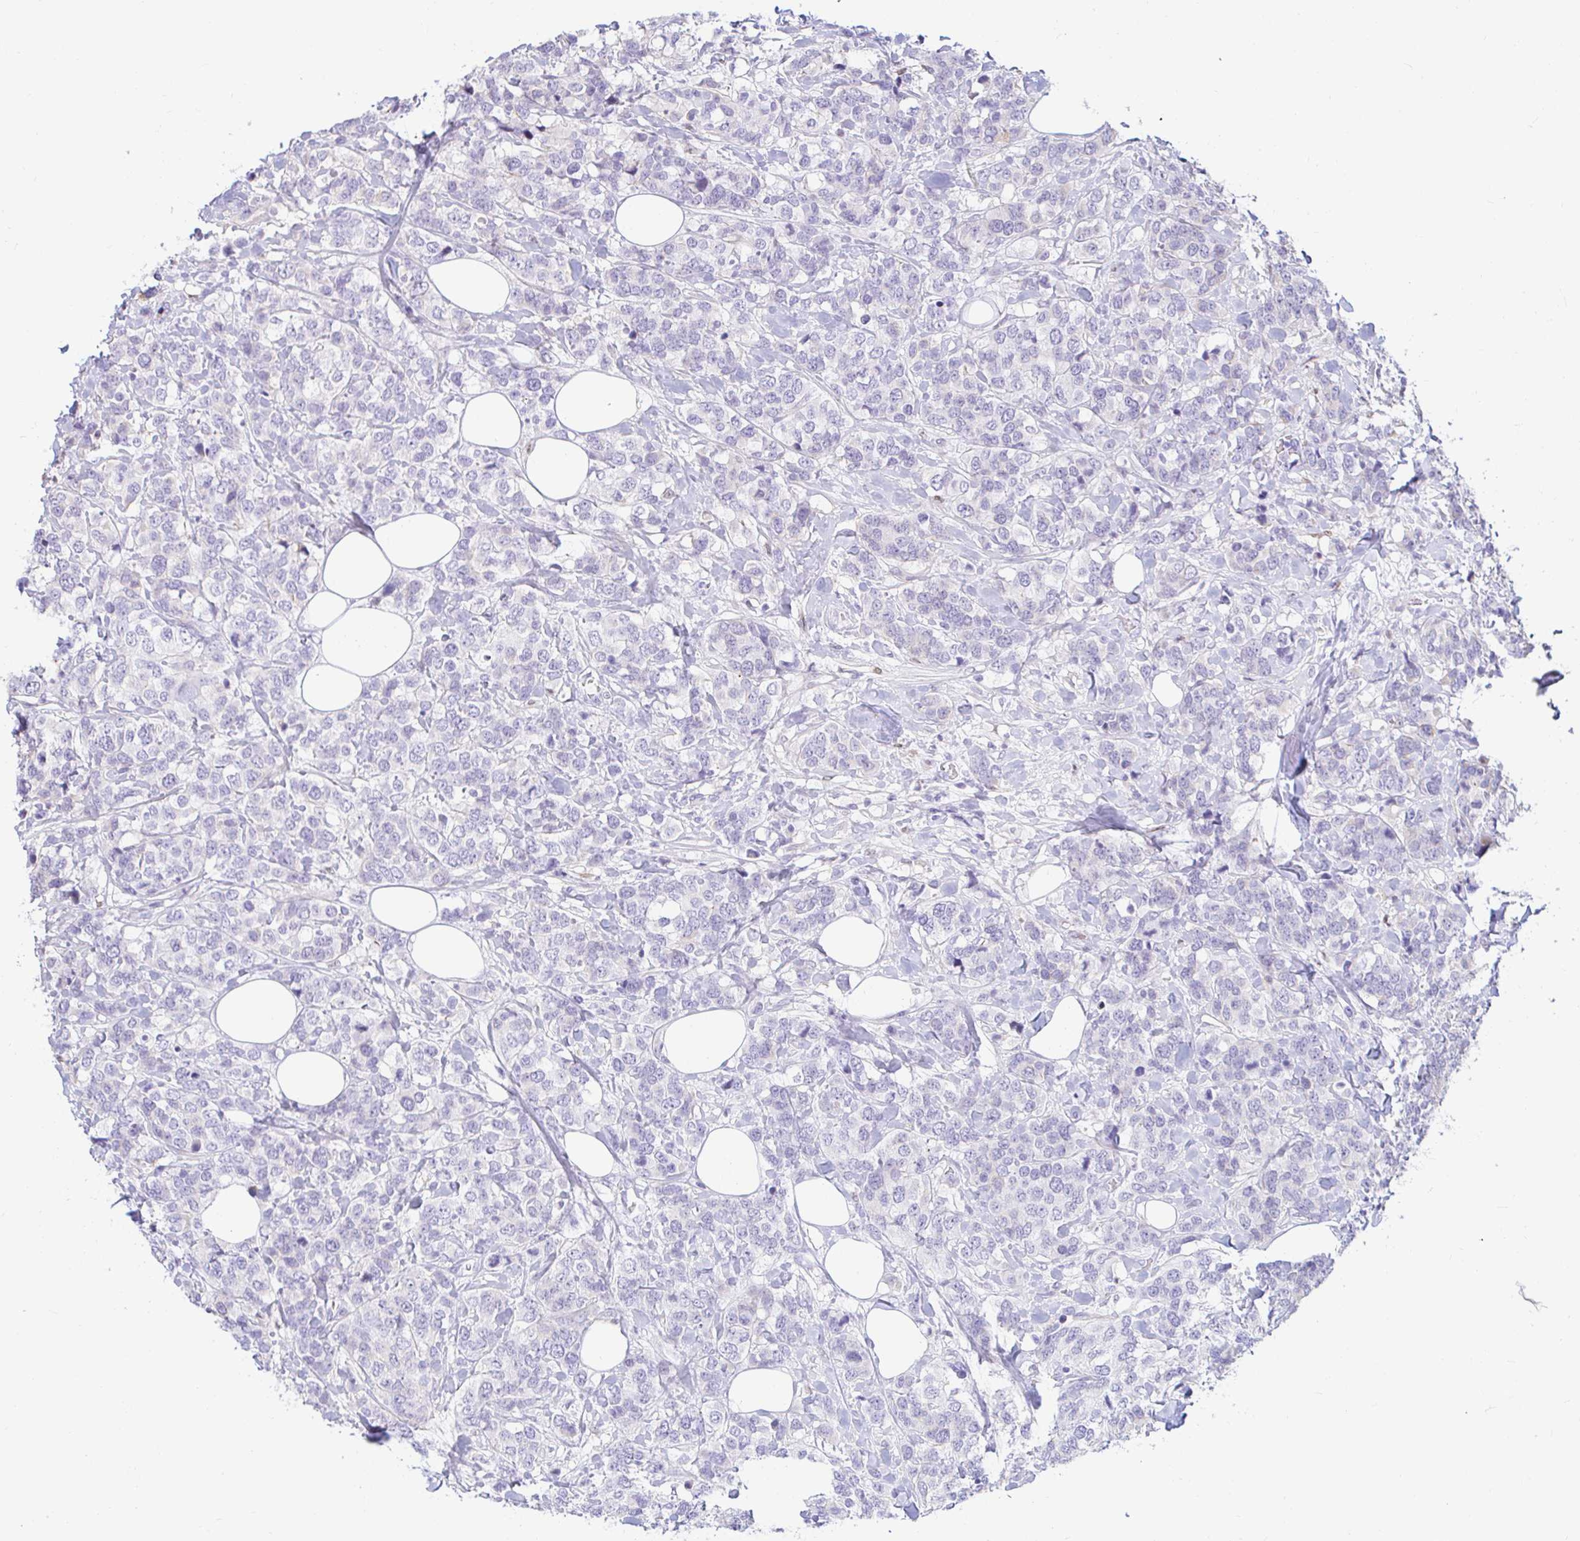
{"staining": {"intensity": "negative", "quantity": "none", "location": "none"}, "tissue": "breast cancer", "cell_type": "Tumor cells", "image_type": "cancer", "snomed": [{"axis": "morphology", "description": "Lobular carcinoma"}, {"axis": "topography", "description": "Breast"}], "caption": "Human breast lobular carcinoma stained for a protein using immunohistochemistry reveals no staining in tumor cells.", "gene": "CAPSL", "patient": {"sex": "female", "age": 59}}